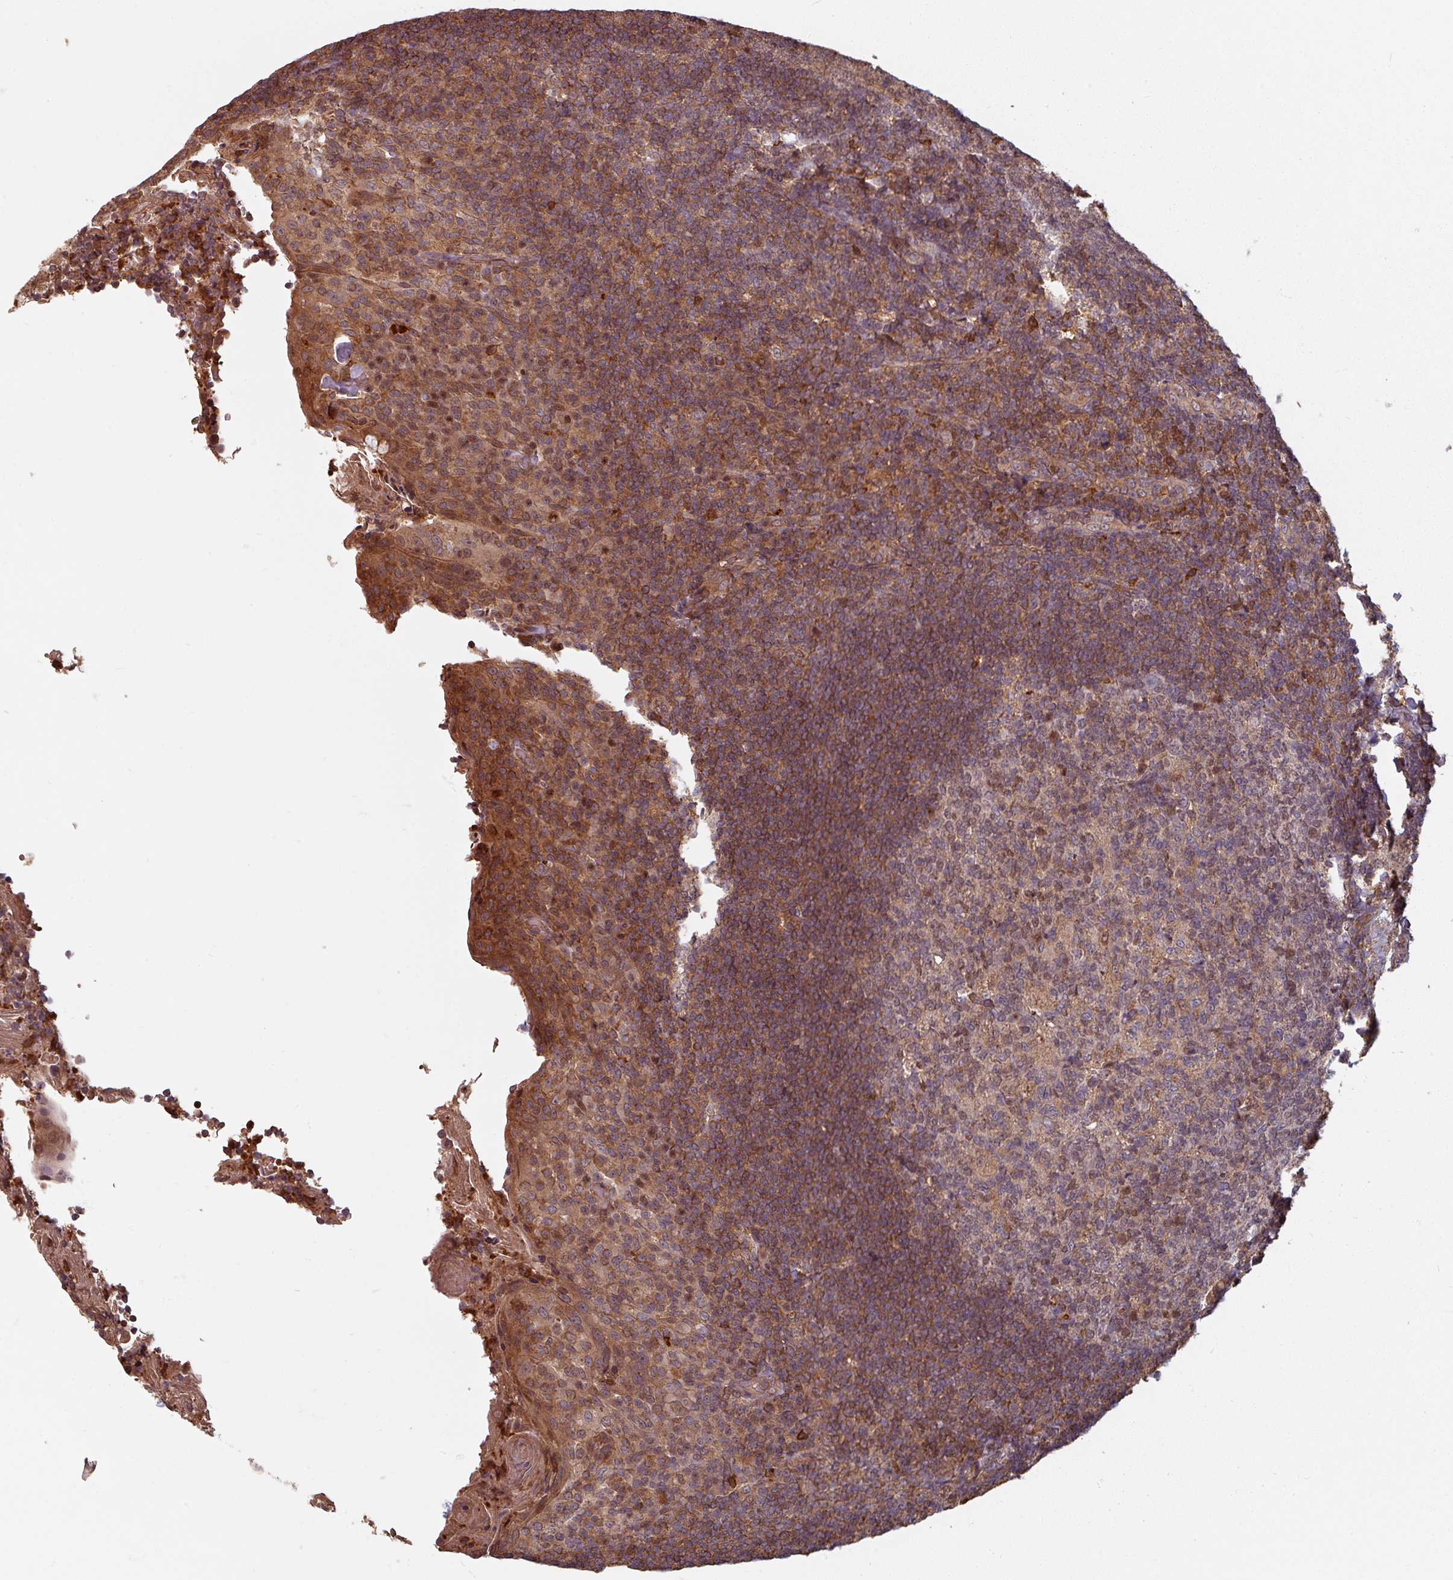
{"staining": {"intensity": "weak", "quantity": "<25%", "location": "nuclear"}, "tissue": "tonsil", "cell_type": "Germinal center cells", "image_type": "normal", "snomed": [{"axis": "morphology", "description": "Normal tissue, NOS"}, {"axis": "topography", "description": "Tonsil"}], "caption": "A micrograph of tonsil stained for a protein demonstrates no brown staining in germinal center cells. Brightfield microscopy of immunohistochemistry stained with DAB (brown) and hematoxylin (blue), captured at high magnification.", "gene": "EID1", "patient": {"sex": "female", "age": 10}}